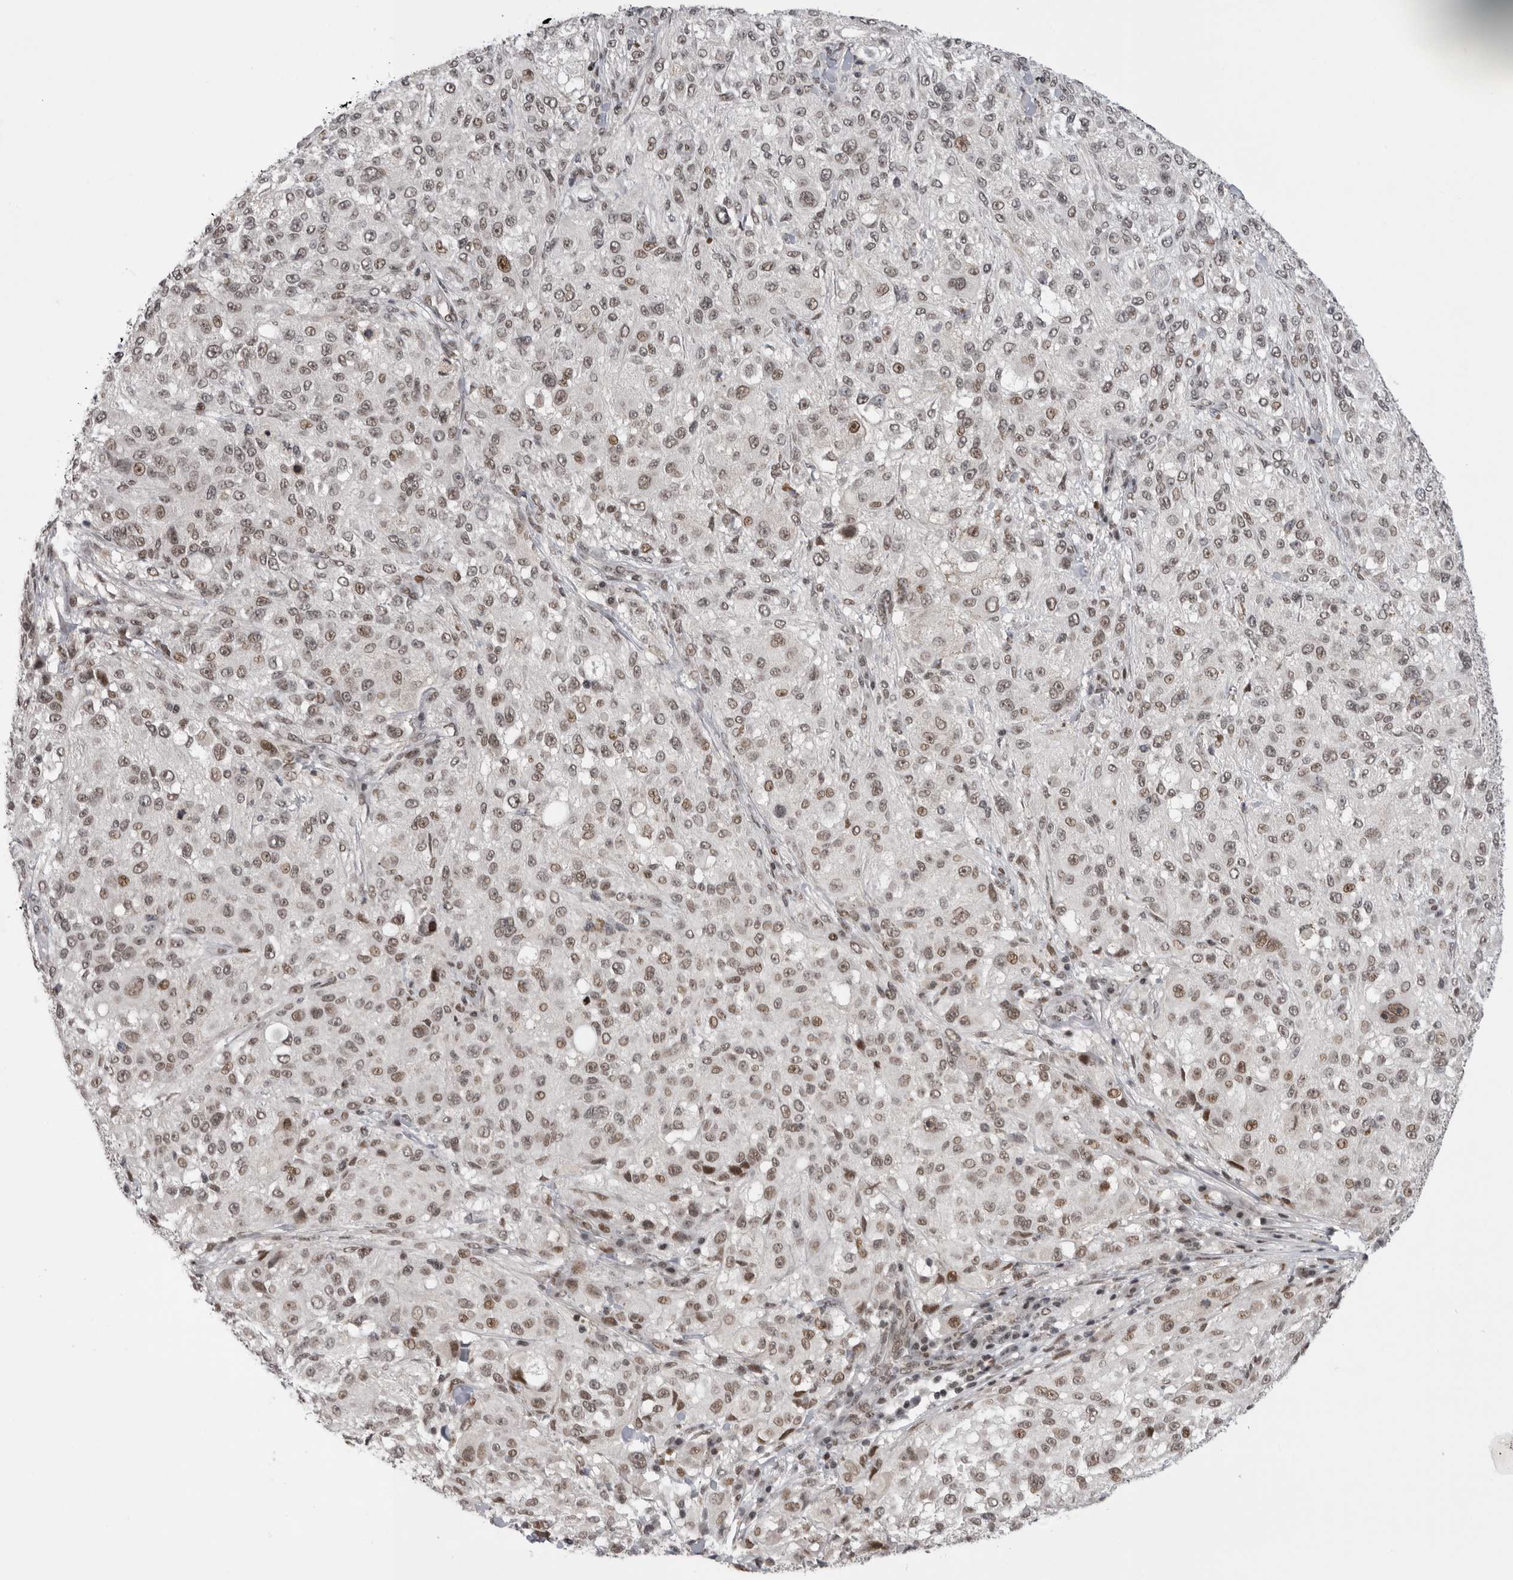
{"staining": {"intensity": "weak", "quantity": ">75%", "location": "nuclear"}, "tissue": "melanoma", "cell_type": "Tumor cells", "image_type": "cancer", "snomed": [{"axis": "morphology", "description": "Necrosis, NOS"}, {"axis": "morphology", "description": "Malignant melanoma, NOS"}, {"axis": "topography", "description": "Skin"}], "caption": "The histopathology image displays immunohistochemical staining of melanoma. There is weak nuclear positivity is identified in approximately >75% of tumor cells. The protein is shown in brown color, while the nuclei are stained blue.", "gene": "POU5F1", "patient": {"sex": "female", "age": 87}}